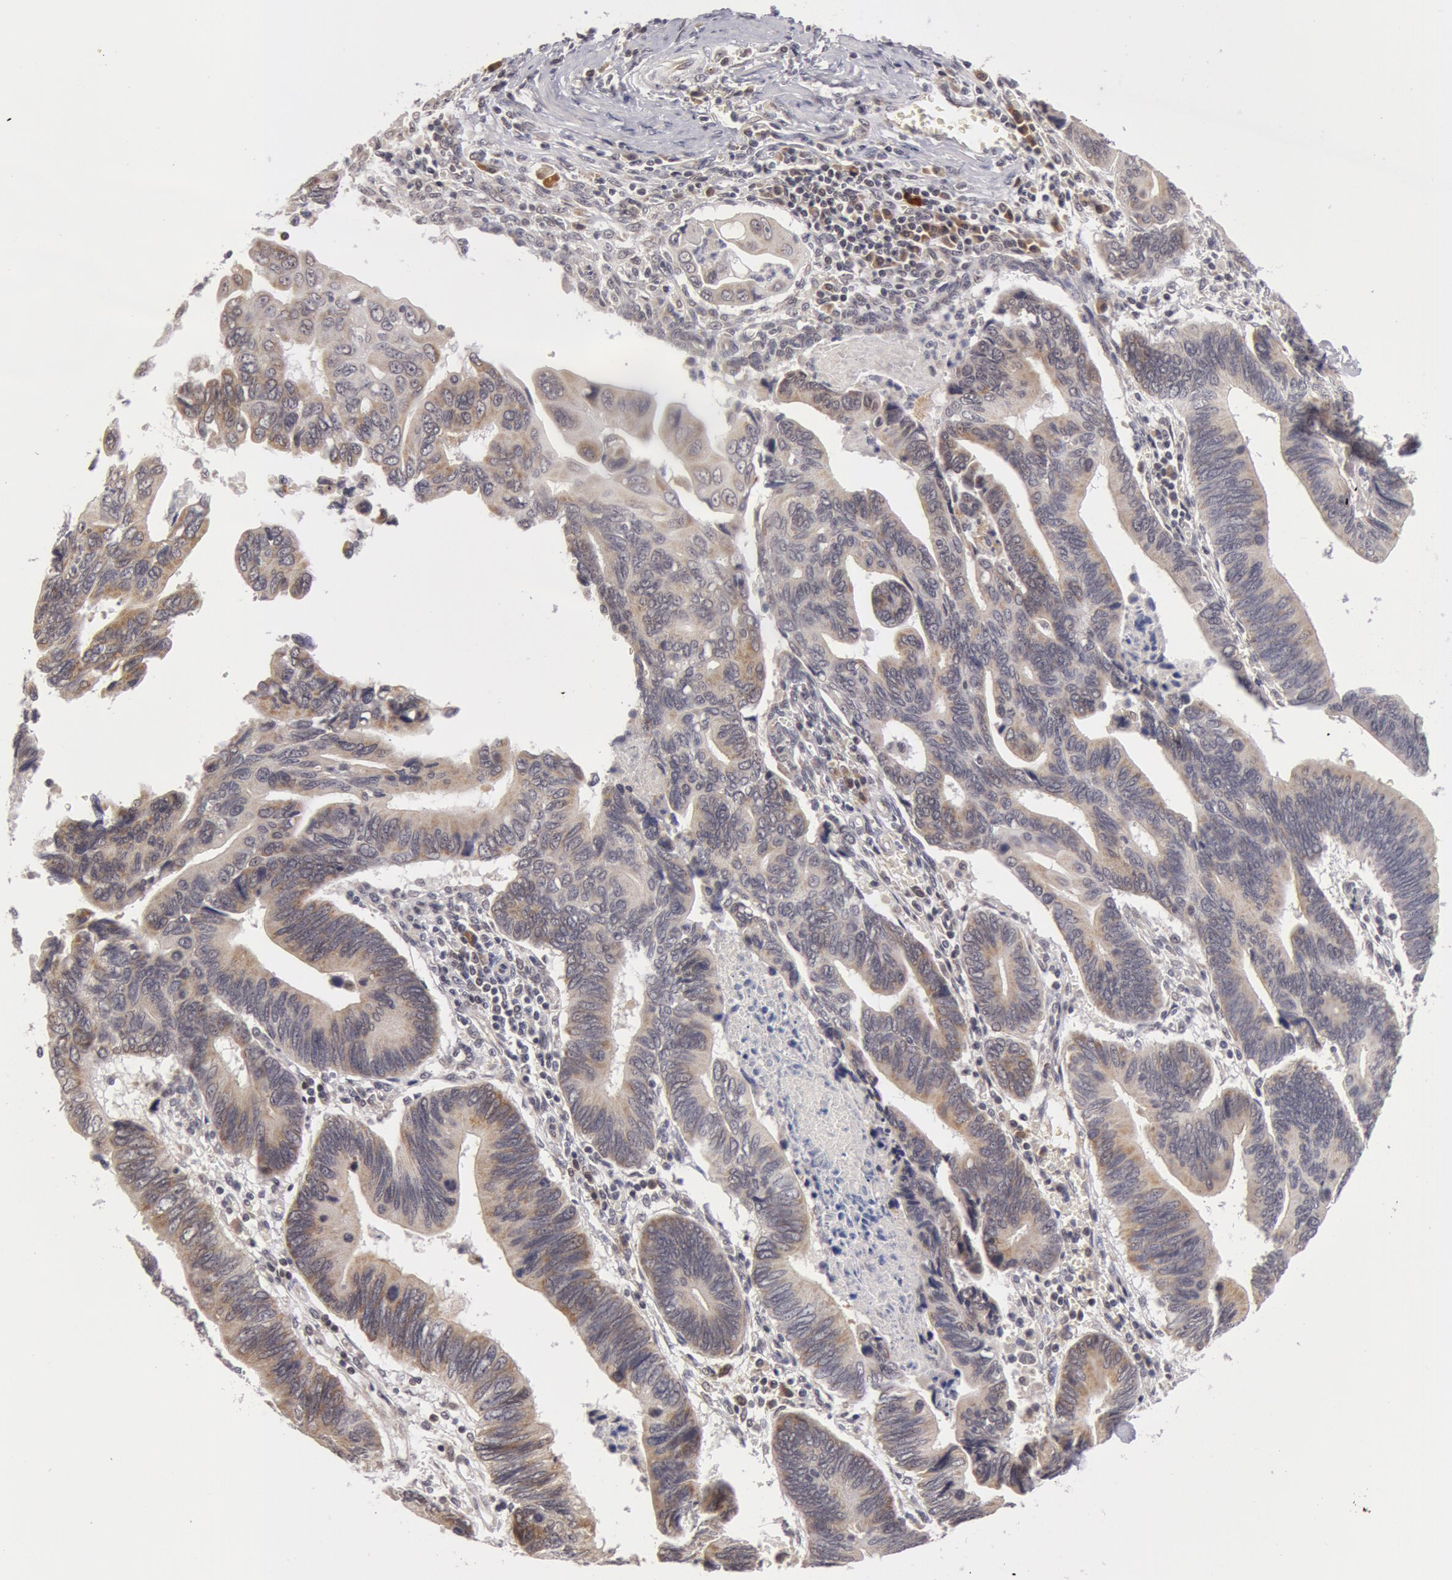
{"staining": {"intensity": "weak", "quantity": "25%-75%", "location": "cytoplasmic/membranous"}, "tissue": "pancreatic cancer", "cell_type": "Tumor cells", "image_type": "cancer", "snomed": [{"axis": "morphology", "description": "Adenocarcinoma, NOS"}, {"axis": "topography", "description": "Pancreas"}], "caption": "Human pancreatic cancer (adenocarcinoma) stained with a protein marker demonstrates weak staining in tumor cells.", "gene": "SYTL4", "patient": {"sex": "female", "age": 70}}